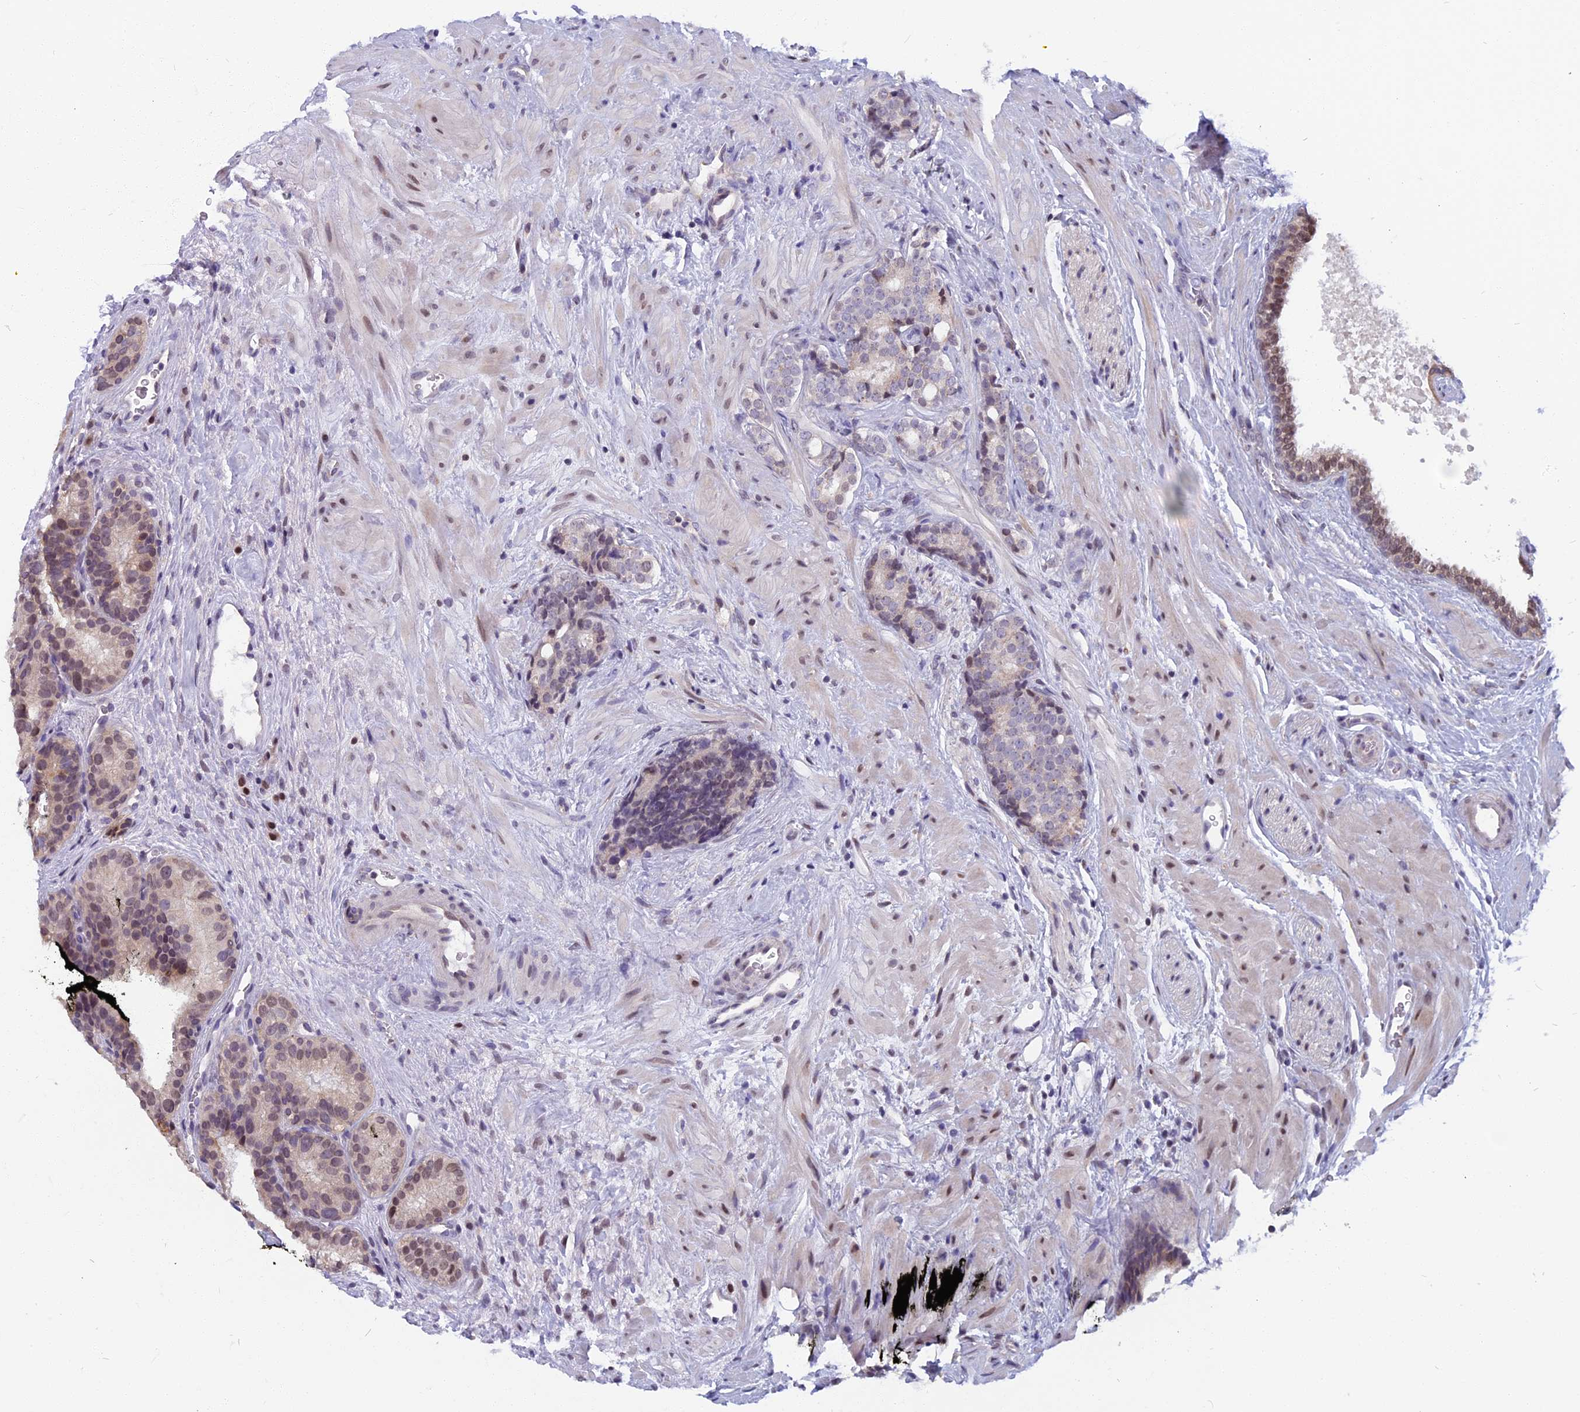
{"staining": {"intensity": "weak", "quantity": "<25%", "location": "nuclear"}, "tissue": "prostate cancer", "cell_type": "Tumor cells", "image_type": "cancer", "snomed": [{"axis": "morphology", "description": "Adenocarcinoma, High grade"}, {"axis": "topography", "description": "Prostate"}], "caption": "IHC of prostate cancer shows no expression in tumor cells.", "gene": "CCDC113", "patient": {"sex": "male", "age": 56}}